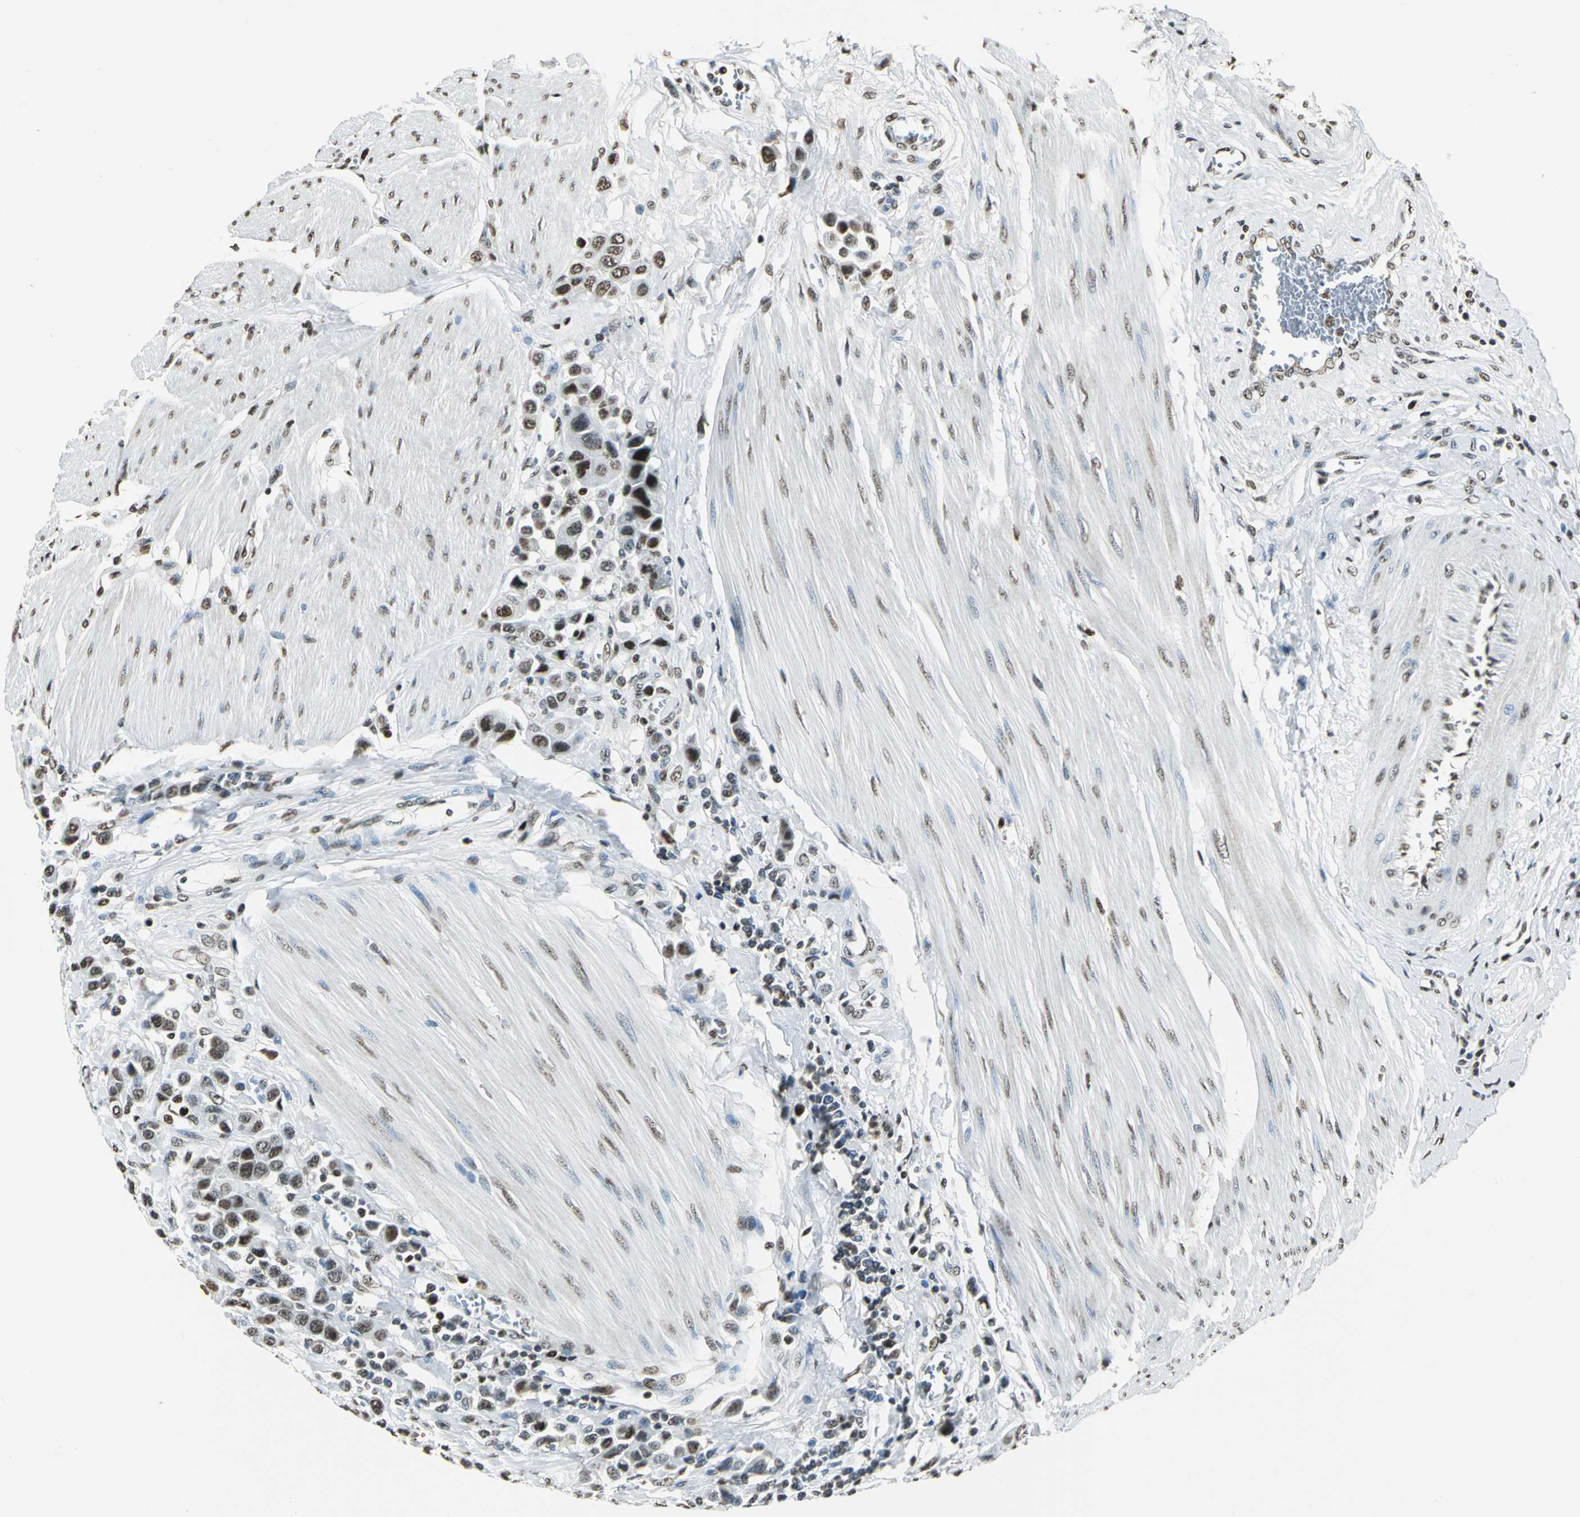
{"staining": {"intensity": "strong", "quantity": ">75%", "location": "nuclear"}, "tissue": "urothelial cancer", "cell_type": "Tumor cells", "image_type": "cancer", "snomed": [{"axis": "morphology", "description": "Urothelial carcinoma, High grade"}, {"axis": "topography", "description": "Urinary bladder"}], "caption": "The histopathology image reveals immunohistochemical staining of urothelial cancer. There is strong nuclear expression is appreciated in approximately >75% of tumor cells.", "gene": "MCM4", "patient": {"sex": "male", "age": 50}}